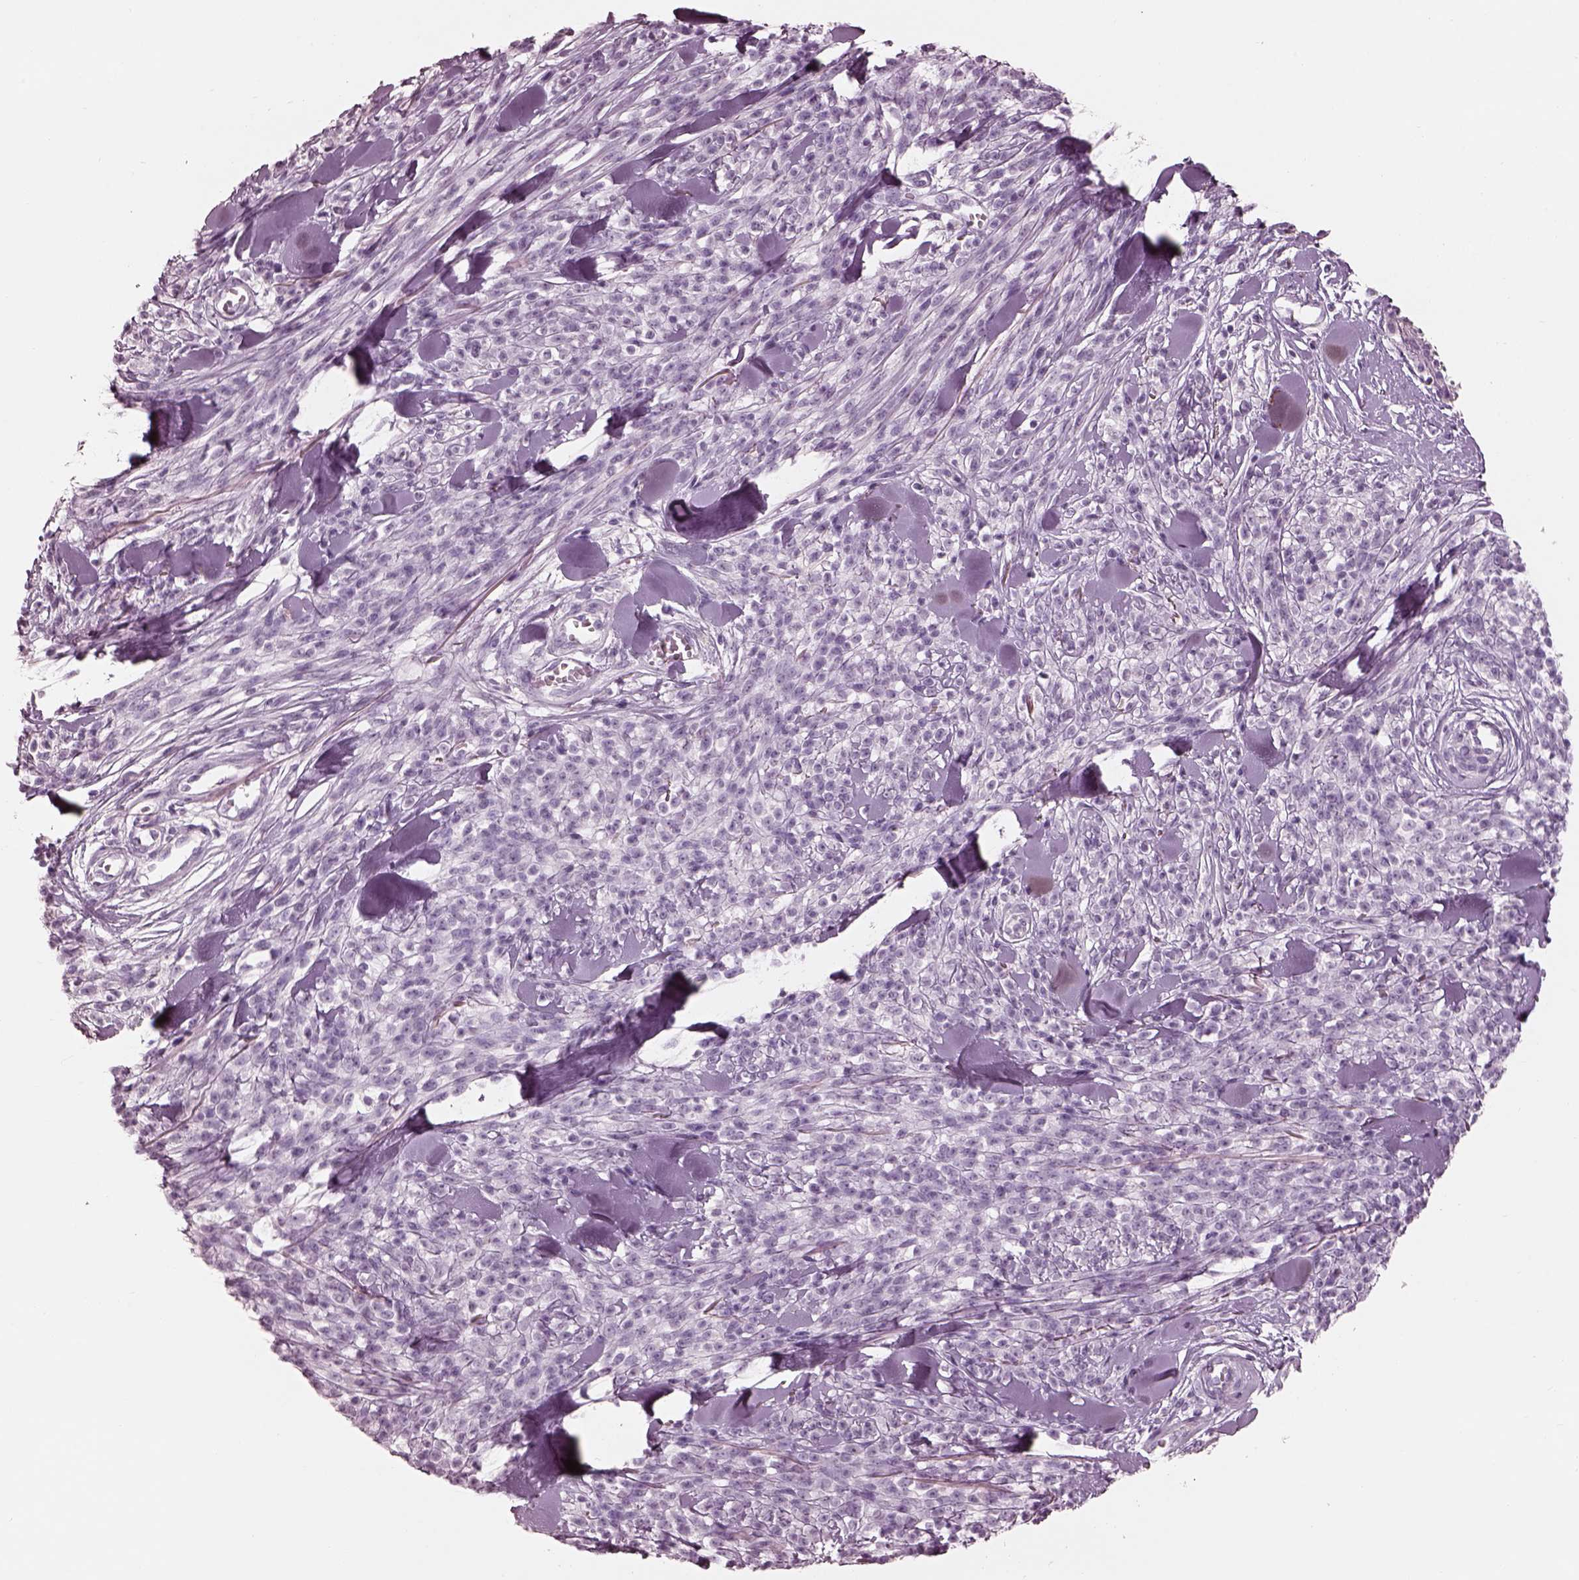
{"staining": {"intensity": "negative", "quantity": "none", "location": "none"}, "tissue": "melanoma", "cell_type": "Tumor cells", "image_type": "cancer", "snomed": [{"axis": "morphology", "description": "Malignant melanoma, NOS"}, {"axis": "topography", "description": "Skin"}, {"axis": "topography", "description": "Skin of trunk"}], "caption": "This is an immunohistochemistry (IHC) histopathology image of human melanoma. There is no expression in tumor cells.", "gene": "CADM2", "patient": {"sex": "male", "age": 74}}